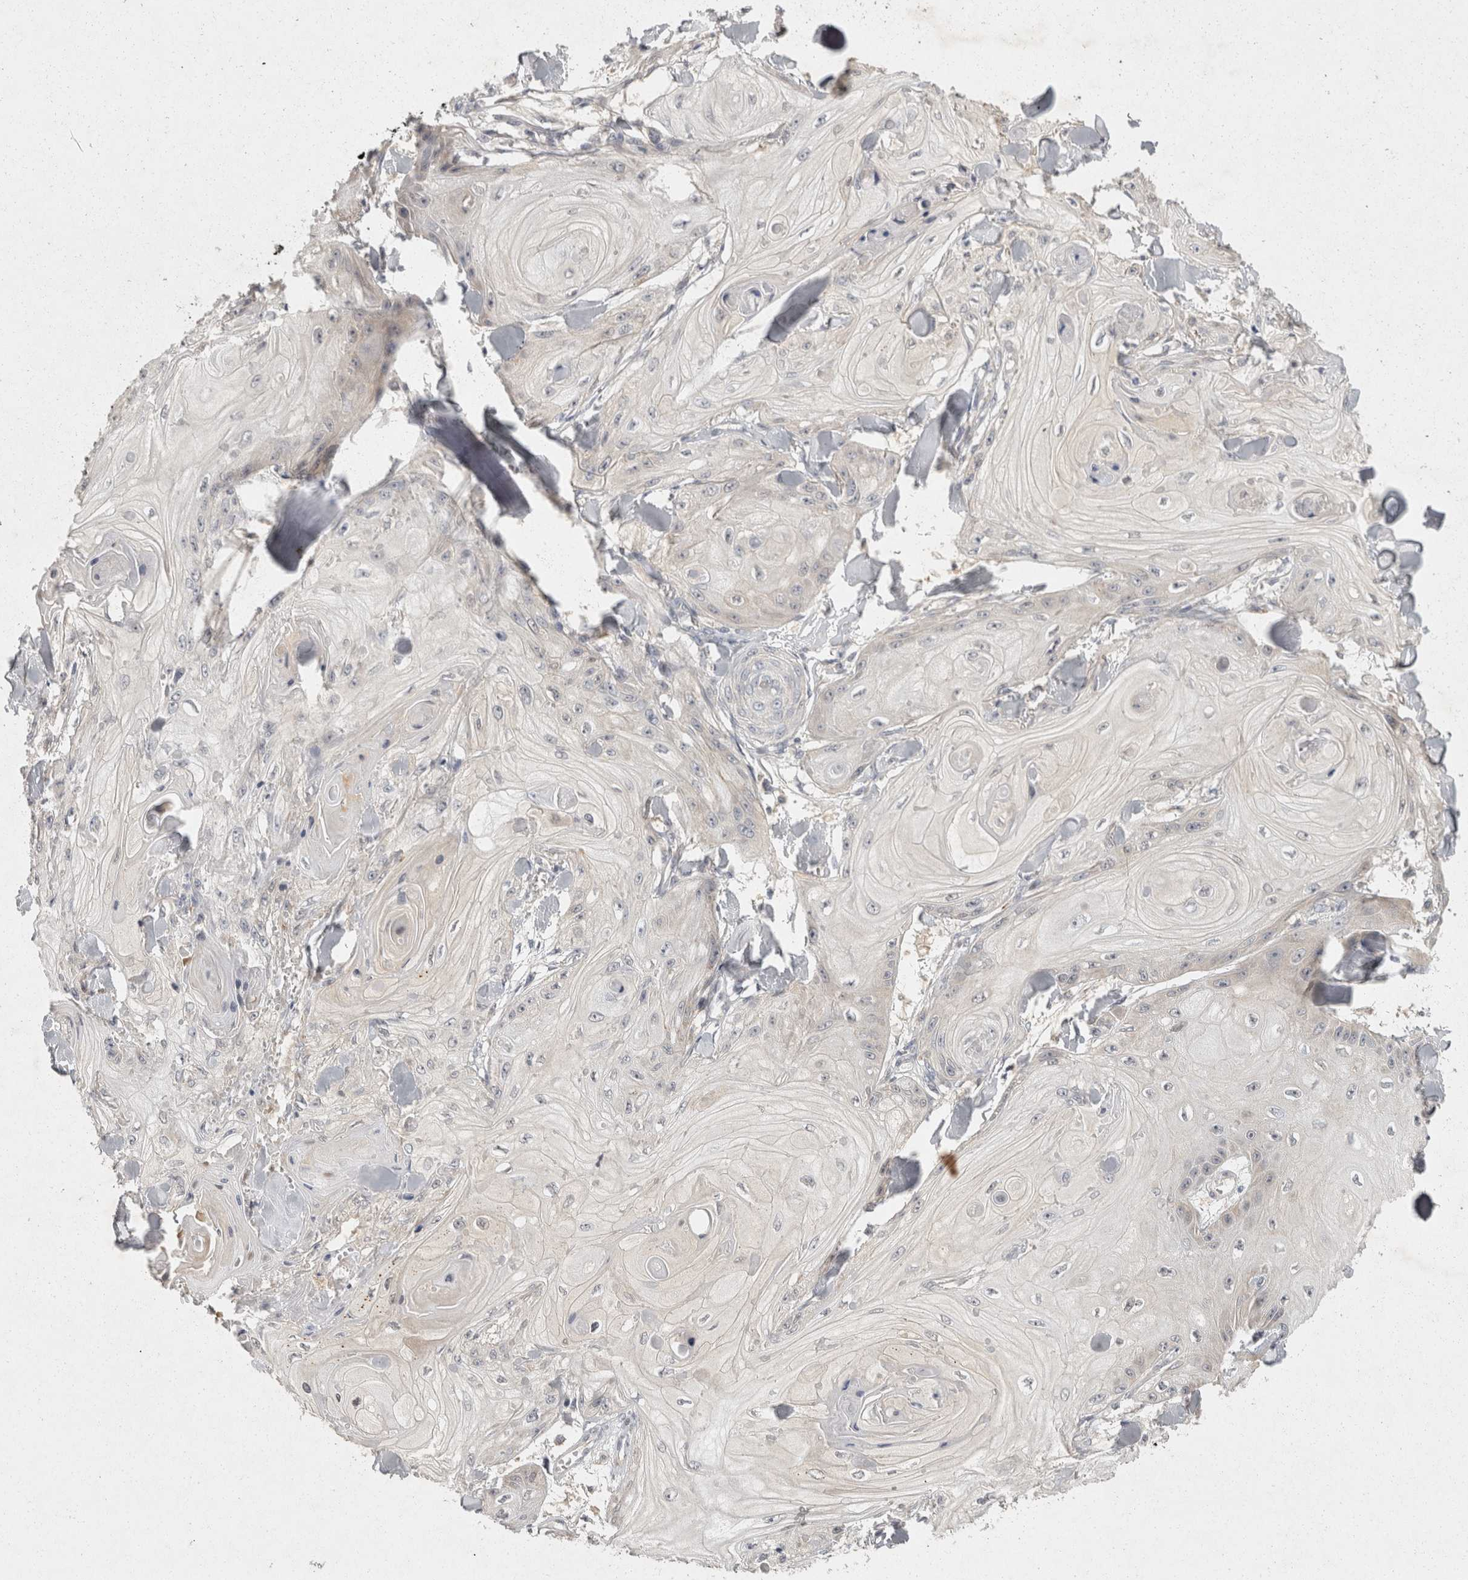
{"staining": {"intensity": "negative", "quantity": "none", "location": "none"}, "tissue": "skin cancer", "cell_type": "Tumor cells", "image_type": "cancer", "snomed": [{"axis": "morphology", "description": "Squamous cell carcinoma, NOS"}, {"axis": "topography", "description": "Skin"}], "caption": "Immunohistochemistry (IHC) histopathology image of neoplastic tissue: human skin cancer stained with DAB displays no significant protein staining in tumor cells.", "gene": "ACAT2", "patient": {"sex": "male", "age": 74}}